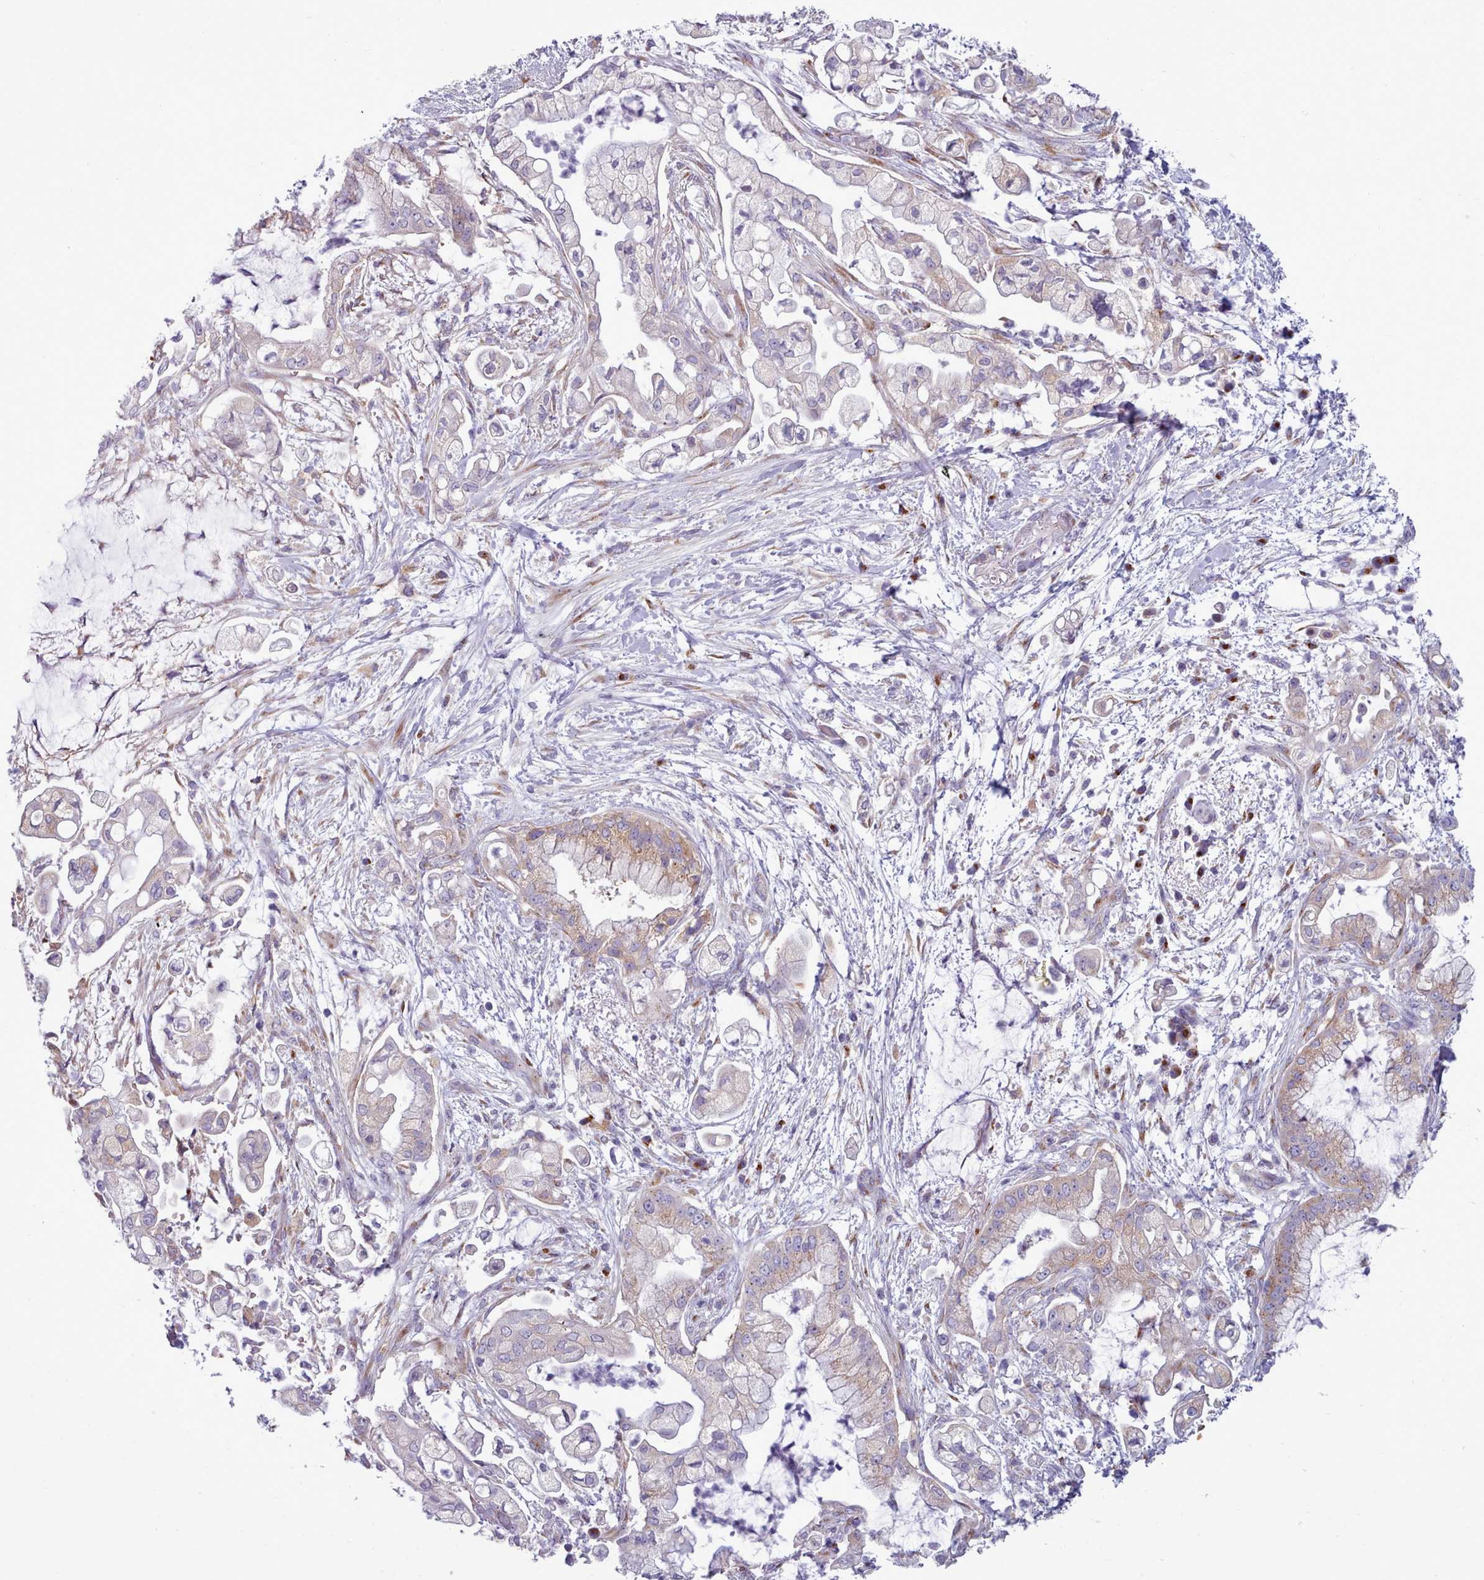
{"staining": {"intensity": "moderate", "quantity": "<25%", "location": "cytoplasmic/membranous"}, "tissue": "pancreatic cancer", "cell_type": "Tumor cells", "image_type": "cancer", "snomed": [{"axis": "morphology", "description": "Adenocarcinoma, NOS"}, {"axis": "topography", "description": "Pancreas"}], "caption": "Protein expression by immunohistochemistry shows moderate cytoplasmic/membranous staining in approximately <25% of tumor cells in pancreatic cancer (adenocarcinoma).", "gene": "MYRFL", "patient": {"sex": "female", "age": 69}}